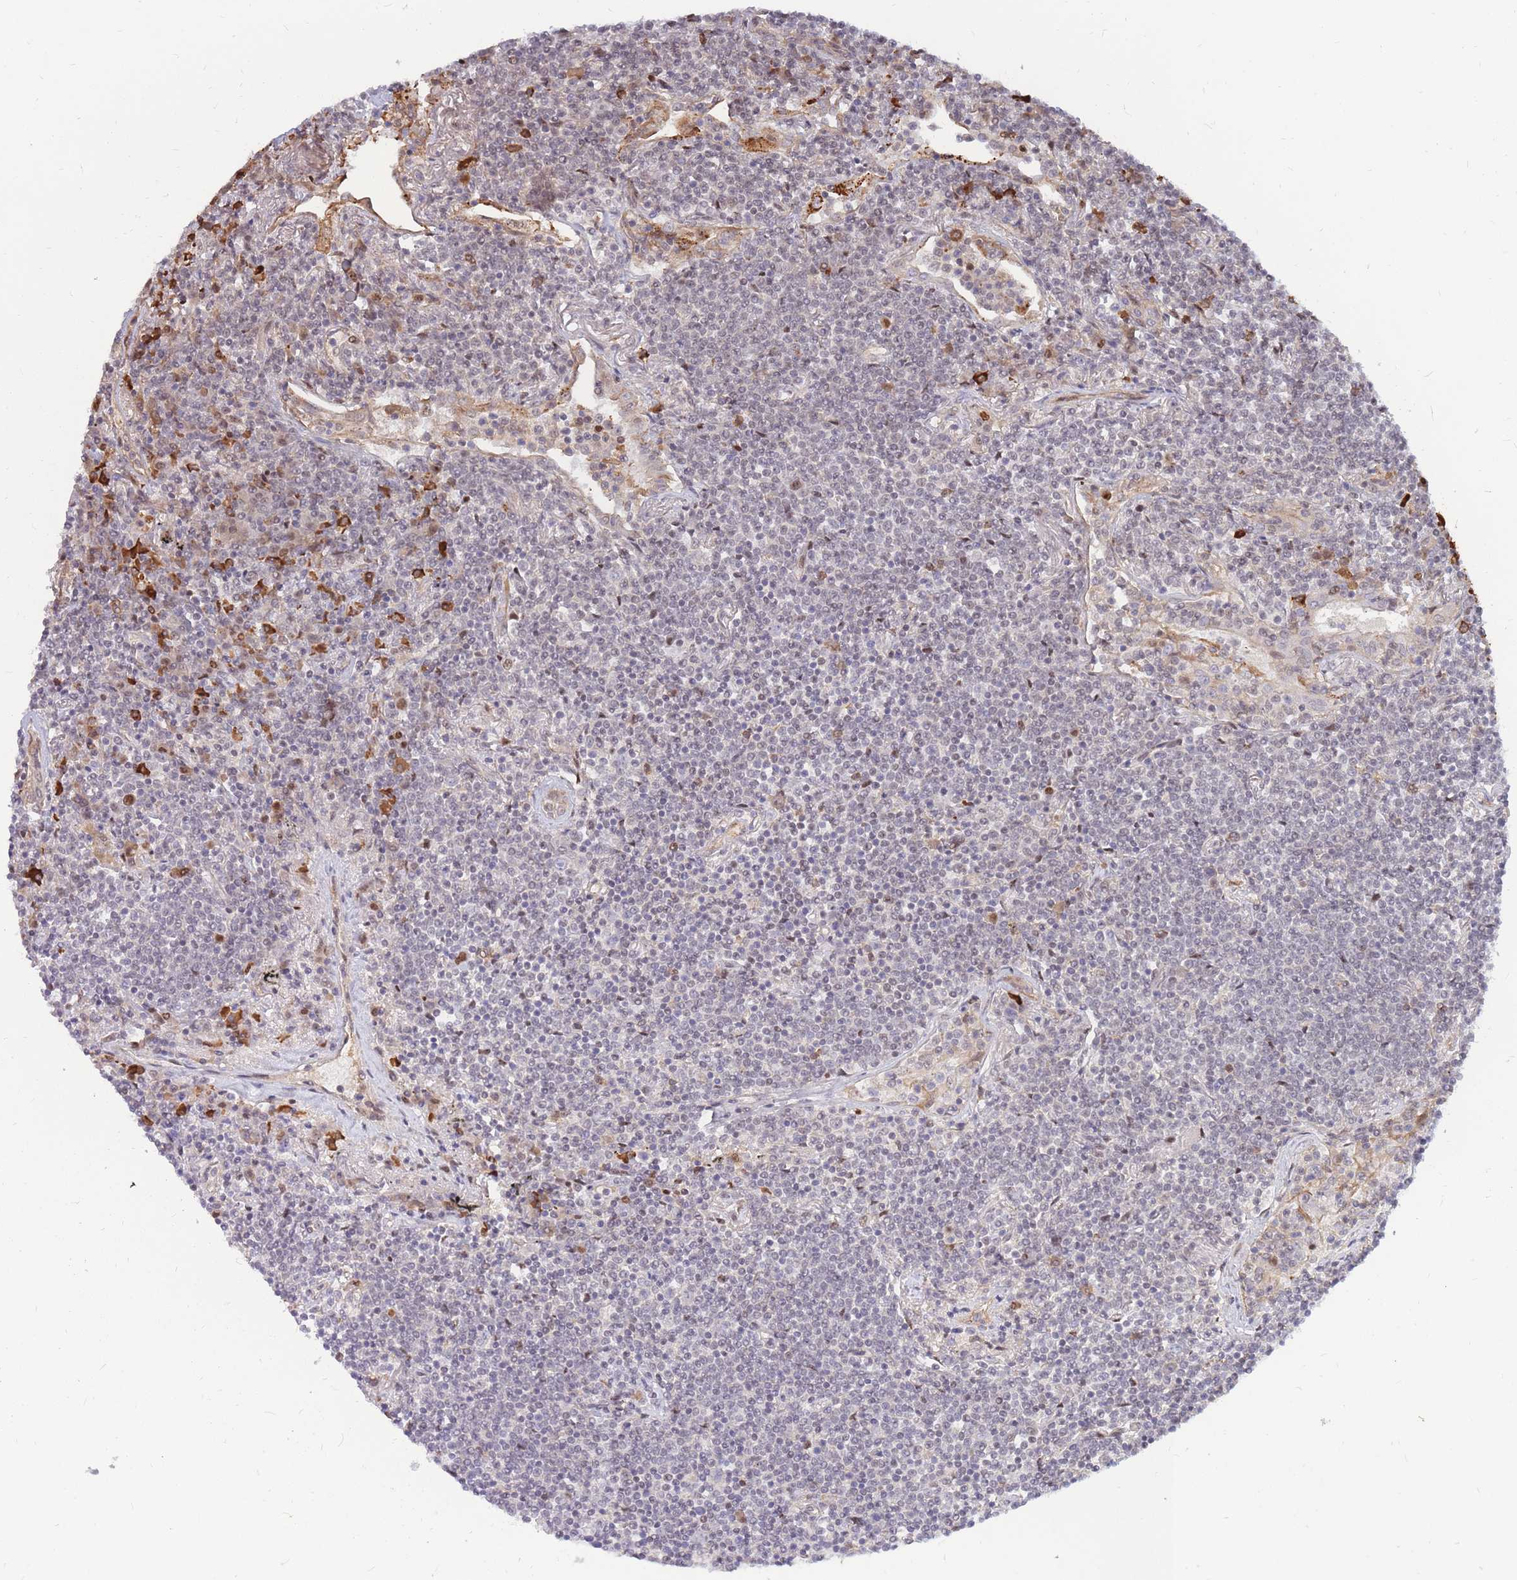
{"staining": {"intensity": "weak", "quantity": "25%-75%", "location": "nuclear"}, "tissue": "lymphoma", "cell_type": "Tumor cells", "image_type": "cancer", "snomed": [{"axis": "morphology", "description": "Malignant lymphoma, non-Hodgkin's type, Low grade"}, {"axis": "topography", "description": "Lung"}], "caption": "Immunohistochemistry (IHC) photomicrograph of human lymphoma stained for a protein (brown), which shows low levels of weak nuclear expression in approximately 25%-75% of tumor cells.", "gene": "ERICH6B", "patient": {"sex": "female", "age": 71}}